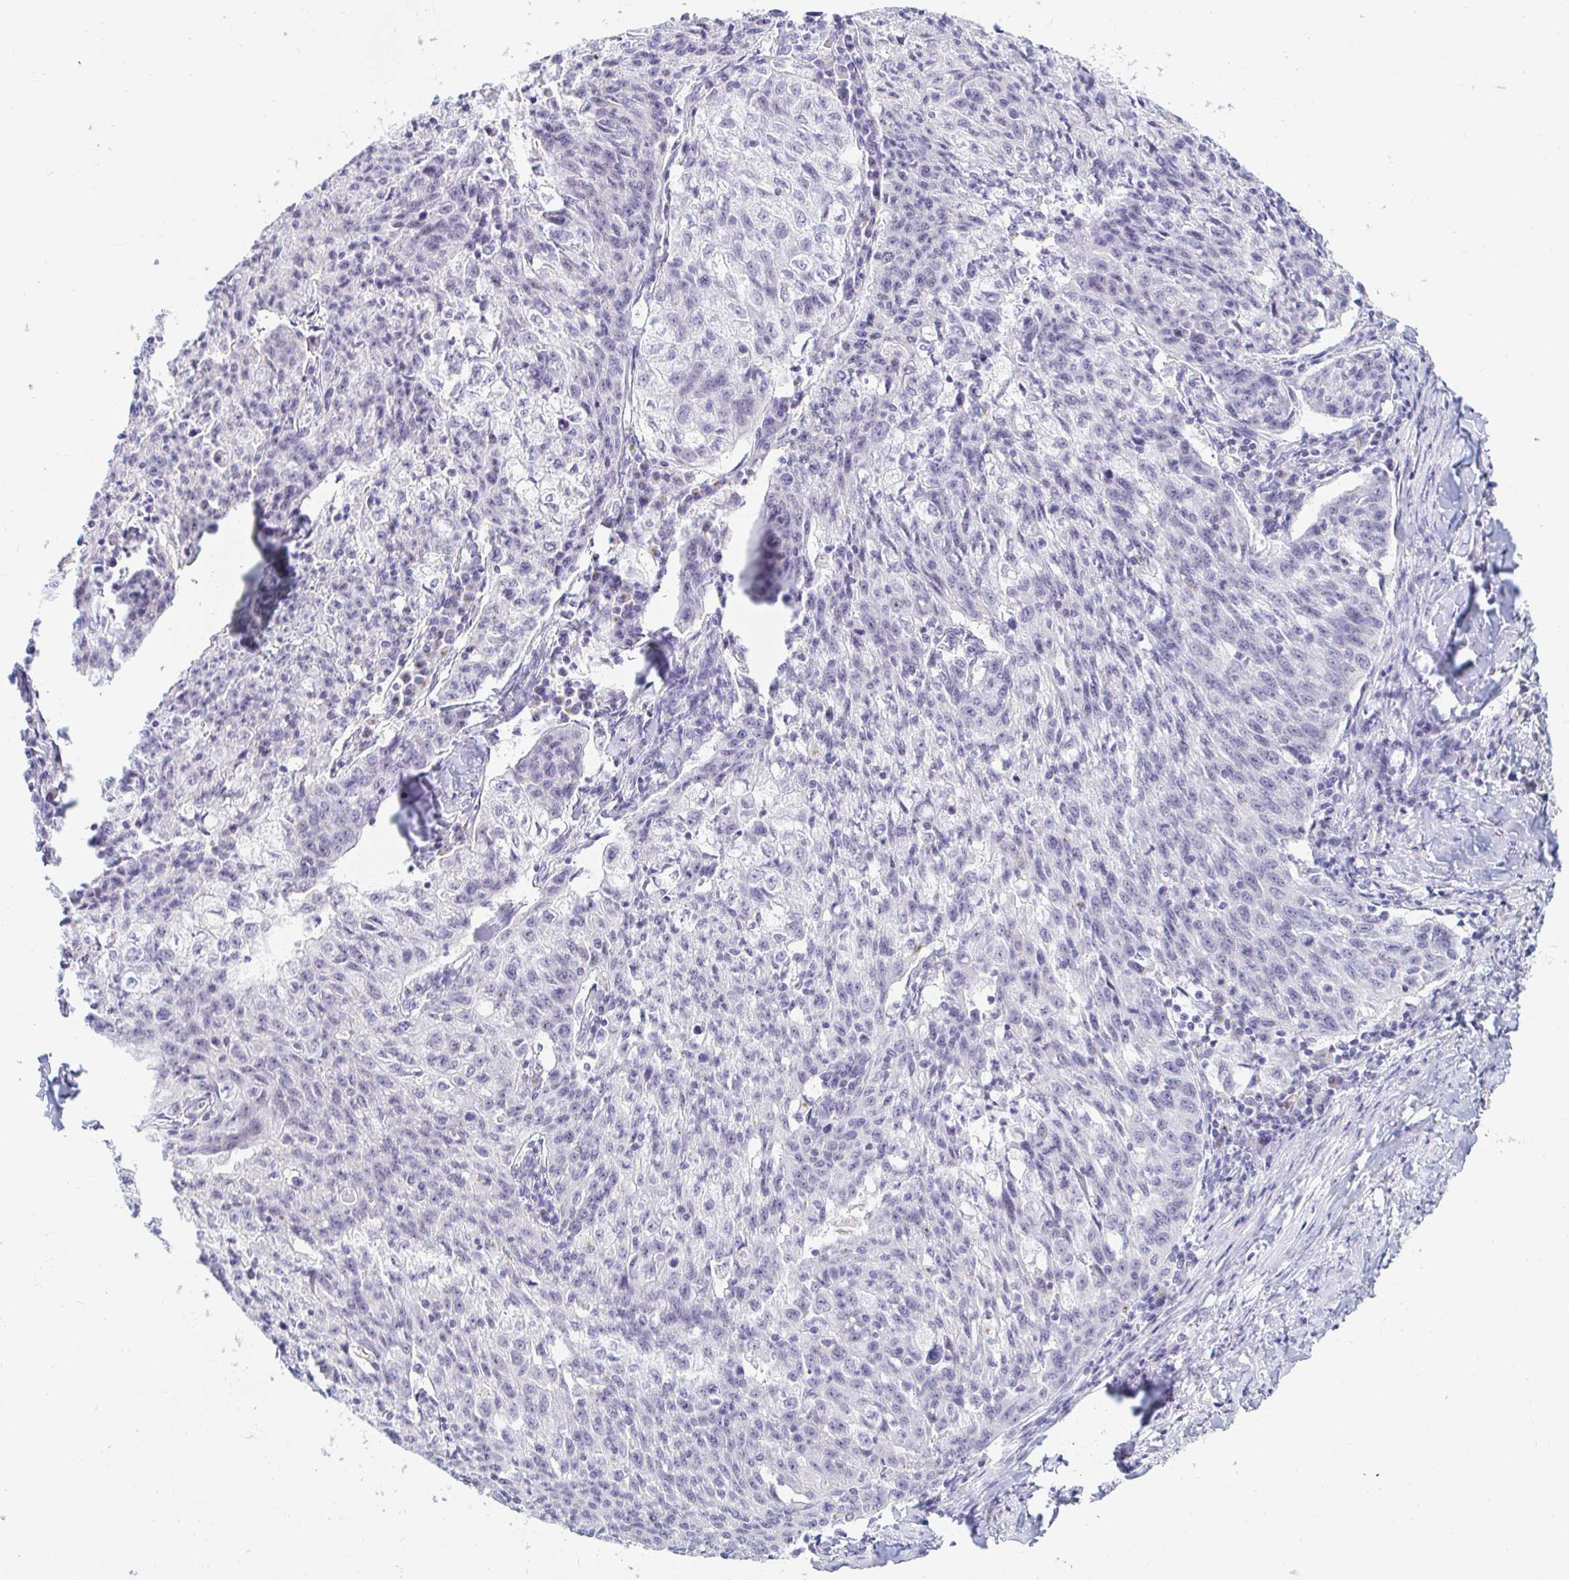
{"staining": {"intensity": "negative", "quantity": "none", "location": "none"}, "tissue": "lung cancer", "cell_type": "Tumor cells", "image_type": "cancer", "snomed": [{"axis": "morphology", "description": "Squamous cell carcinoma, NOS"}, {"axis": "morphology", "description": "Squamous cell carcinoma, metastatic, NOS"}, {"axis": "topography", "description": "Bronchus"}, {"axis": "topography", "description": "Lung"}], "caption": "IHC histopathology image of human lung cancer stained for a protein (brown), which exhibits no staining in tumor cells.", "gene": "OR51D1", "patient": {"sex": "male", "age": 62}}